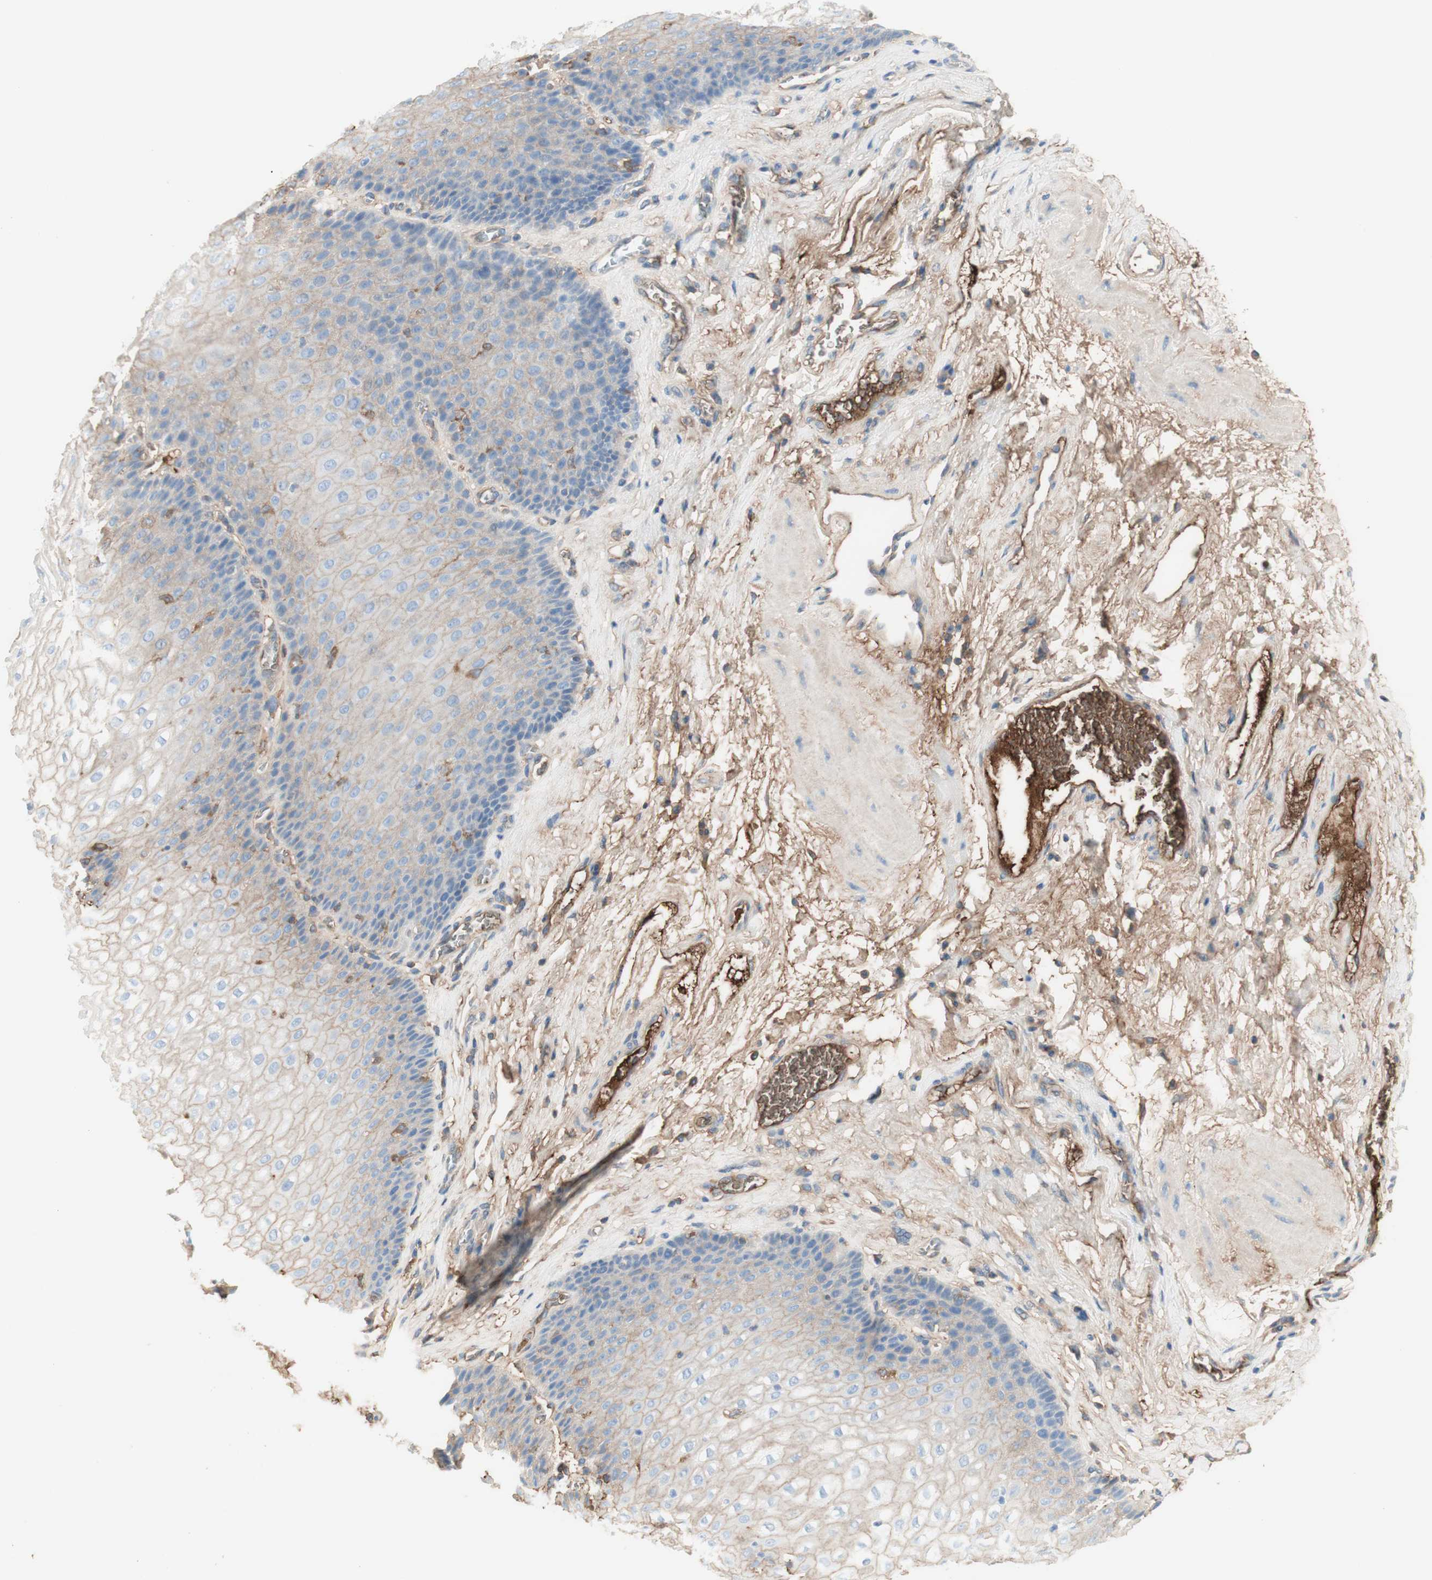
{"staining": {"intensity": "weak", "quantity": "25%-75%", "location": "cytoplasmic/membranous"}, "tissue": "esophagus", "cell_type": "Squamous epithelial cells", "image_type": "normal", "snomed": [{"axis": "morphology", "description": "Normal tissue, NOS"}, {"axis": "topography", "description": "Esophagus"}], "caption": "Brown immunohistochemical staining in benign esophagus exhibits weak cytoplasmic/membranous expression in about 25%-75% of squamous epithelial cells.", "gene": "KNG1", "patient": {"sex": "male", "age": 48}}